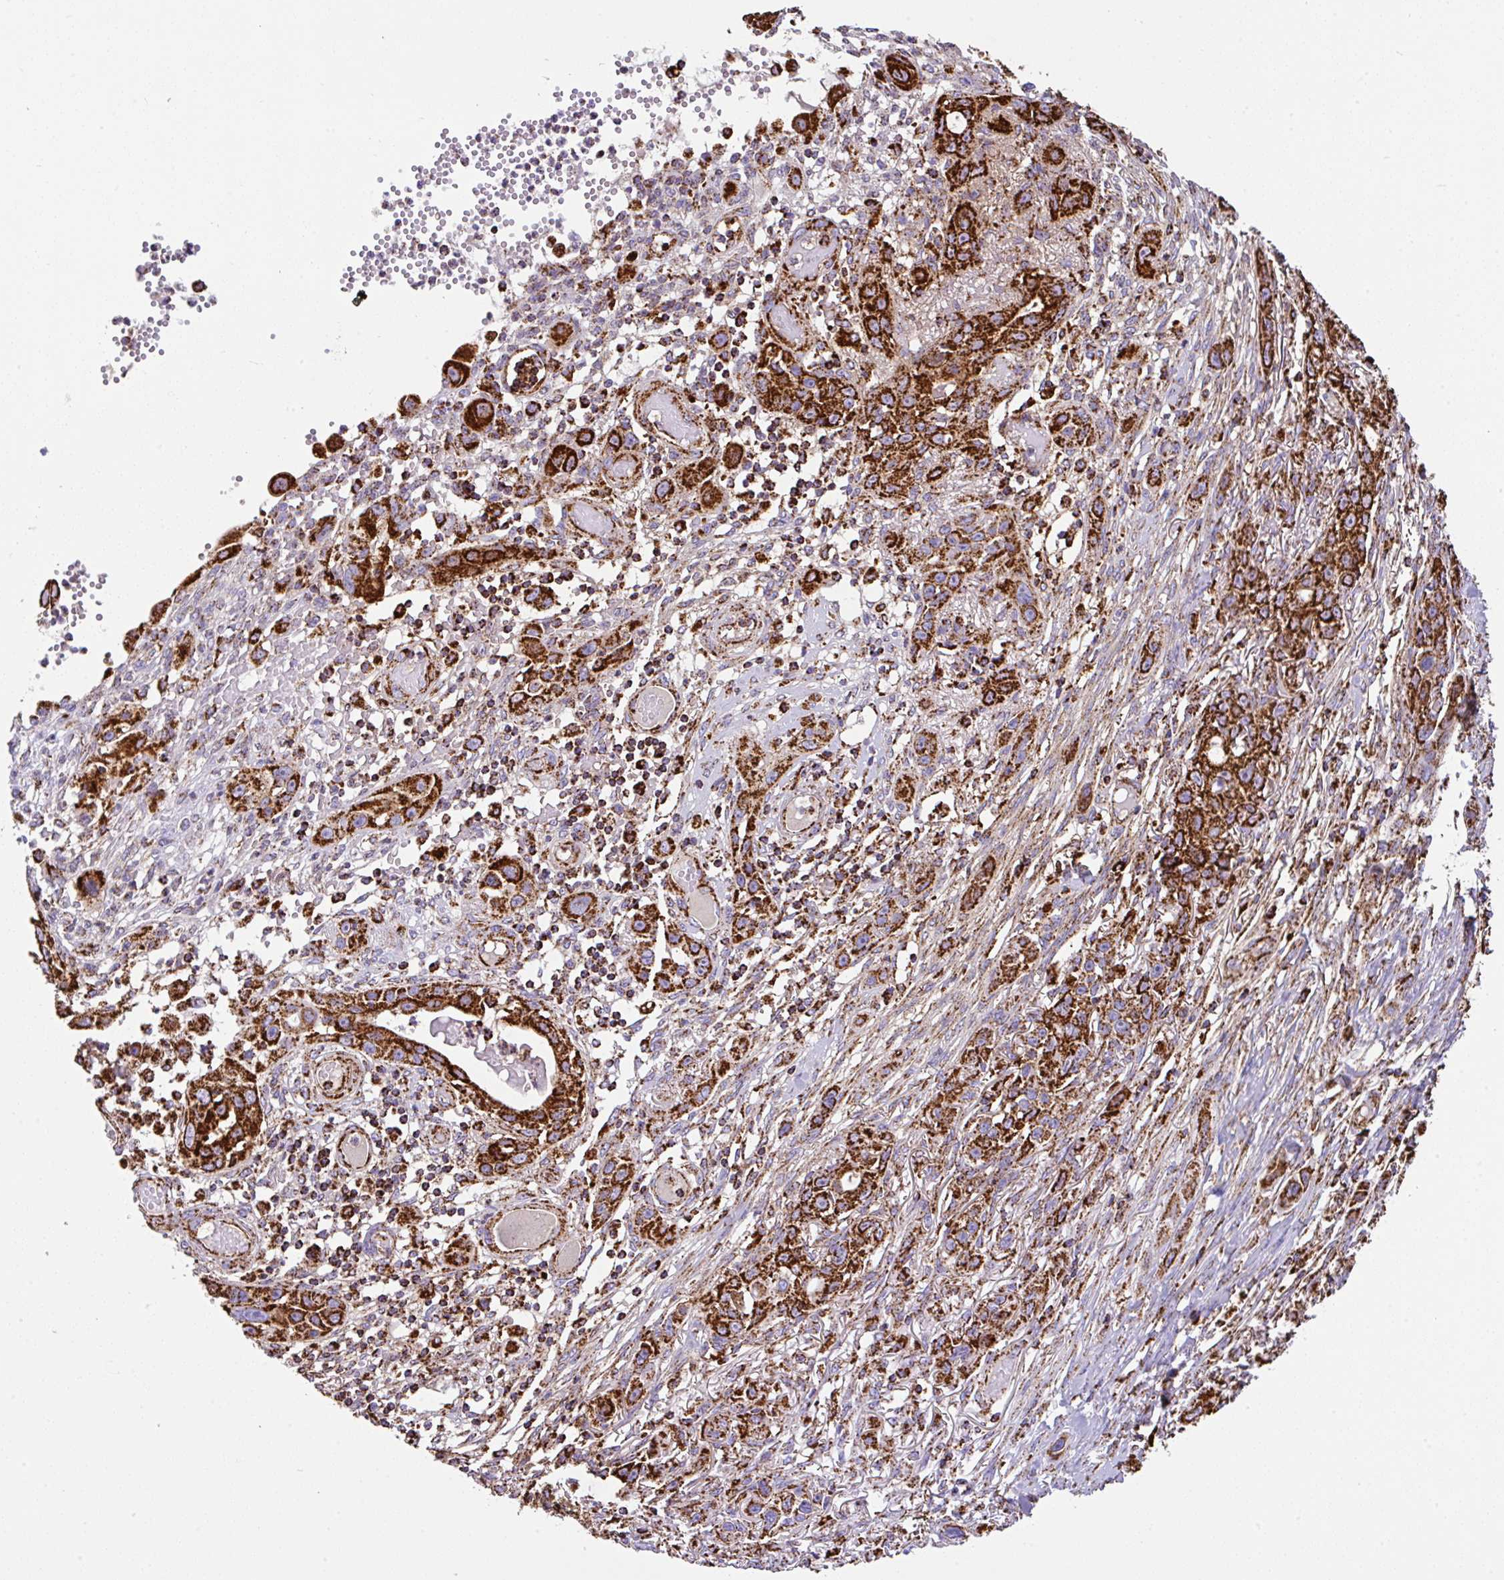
{"staining": {"intensity": "strong", "quantity": ">75%", "location": "cytoplasmic/membranous"}, "tissue": "skin cancer", "cell_type": "Tumor cells", "image_type": "cancer", "snomed": [{"axis": "morphology", "description": "Squamous cell carcinoma, NOS"}, {"axis": "topography", "description": "Skin"}], "caption": "This photomicrograph shows immunohistochemistry staining of human skin cancer, with high strong cytoplasmic/membranous expression in about >75% of tumor cells.", "gene": "ANKRD33B", "patient": {"sex": "female", "age": 69}}